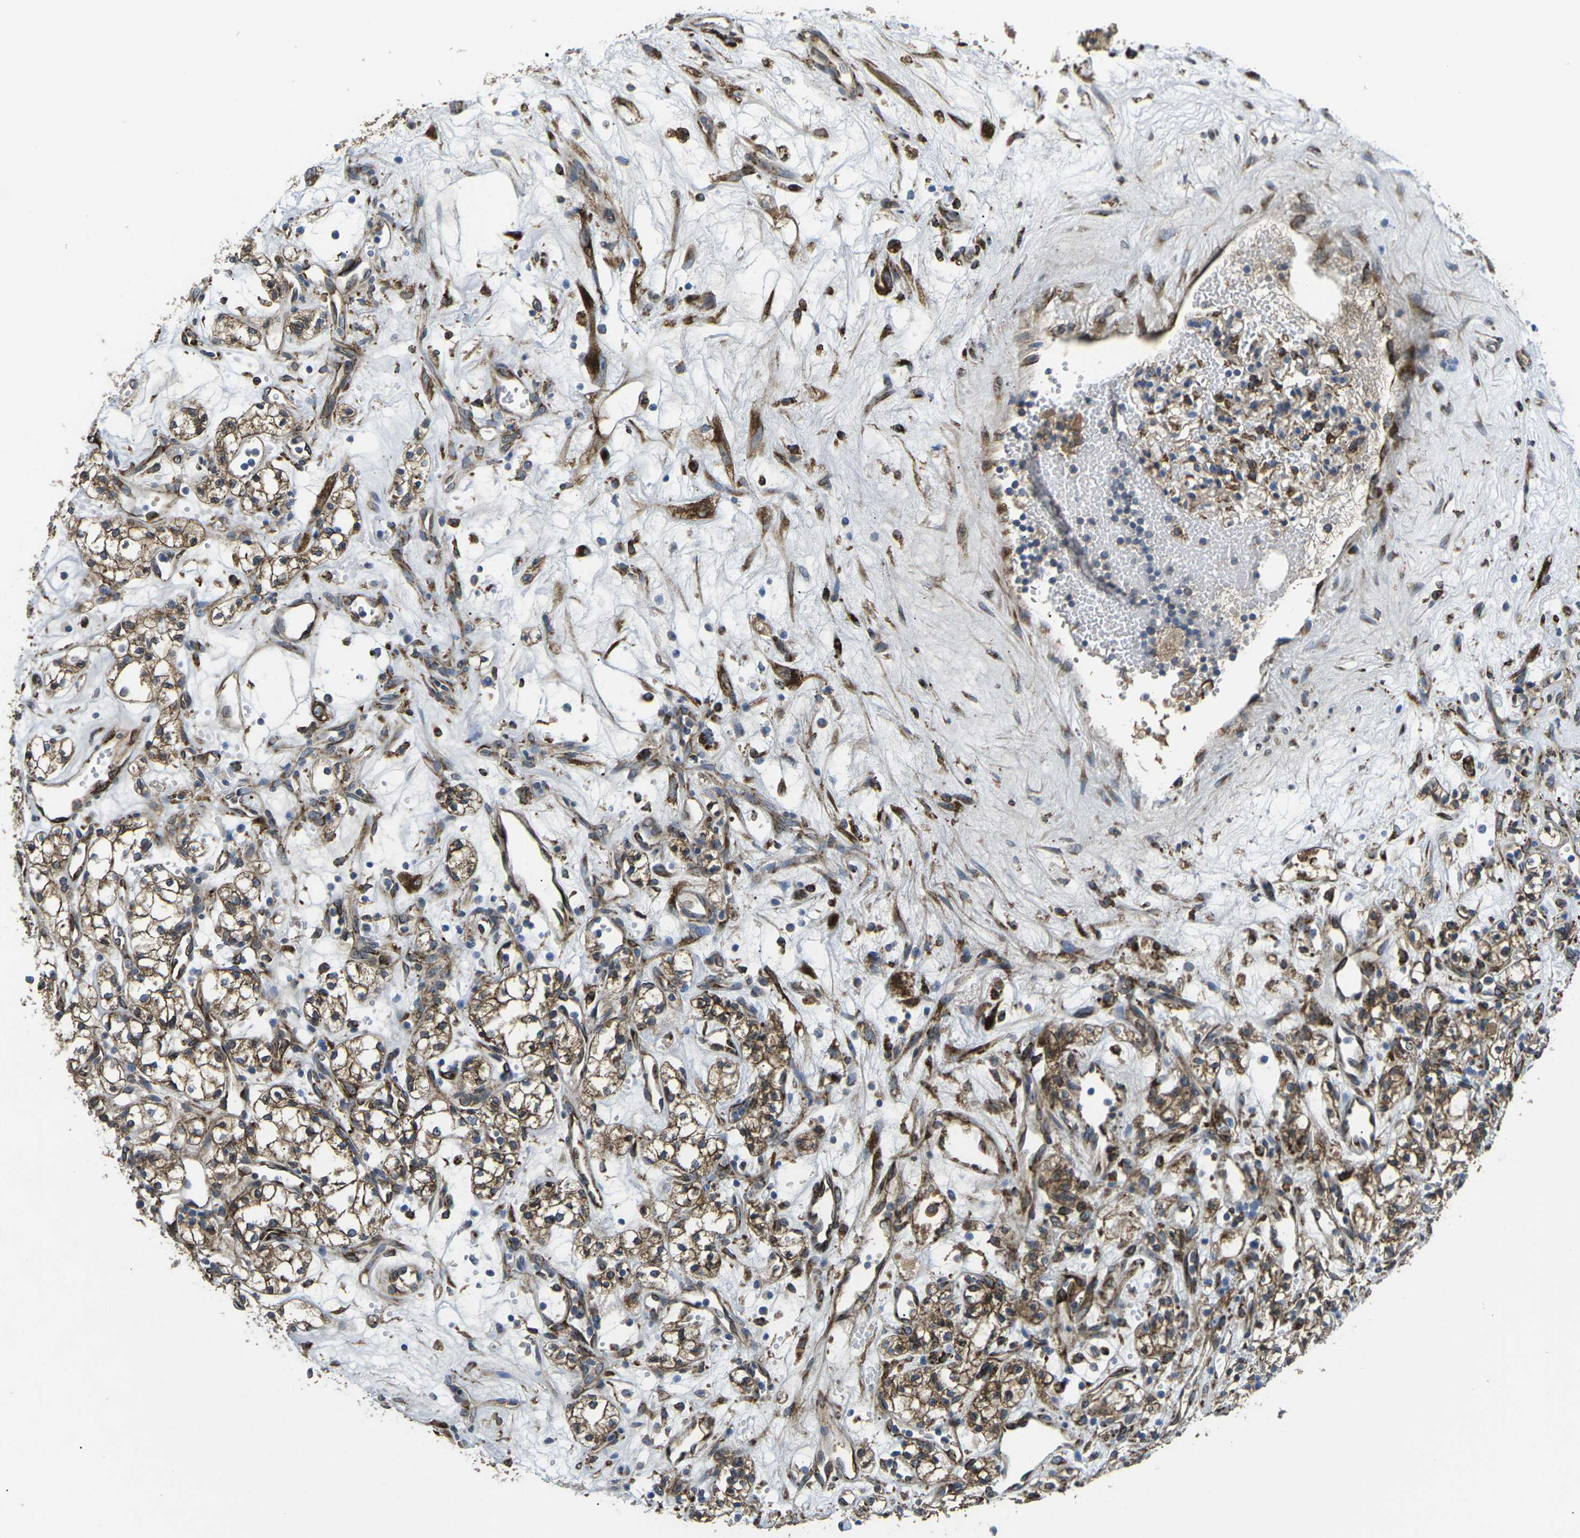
{"staining": {"intensity": "moderate", "quantity": ">75%", "location": "cytoplasmic/membranous"}, "tissue": "renal cancer", "cell_type": "Tumor cells", "image_type": "cancer", "snomed": [{"axis": "morphology", "description": "Adenocarcinoma, NOS"}, {"axis": "topography", "description": "Kidney"}], "caption": "This is a histology image of immunohistochemistry (IHC) staining of adenocarcinoma (renal), which shows moderate positivity in the cytoplasmic/membranous of tumor cells.", "gene": "PDZD8", "patient": {"sex": "male", "age": 59}}